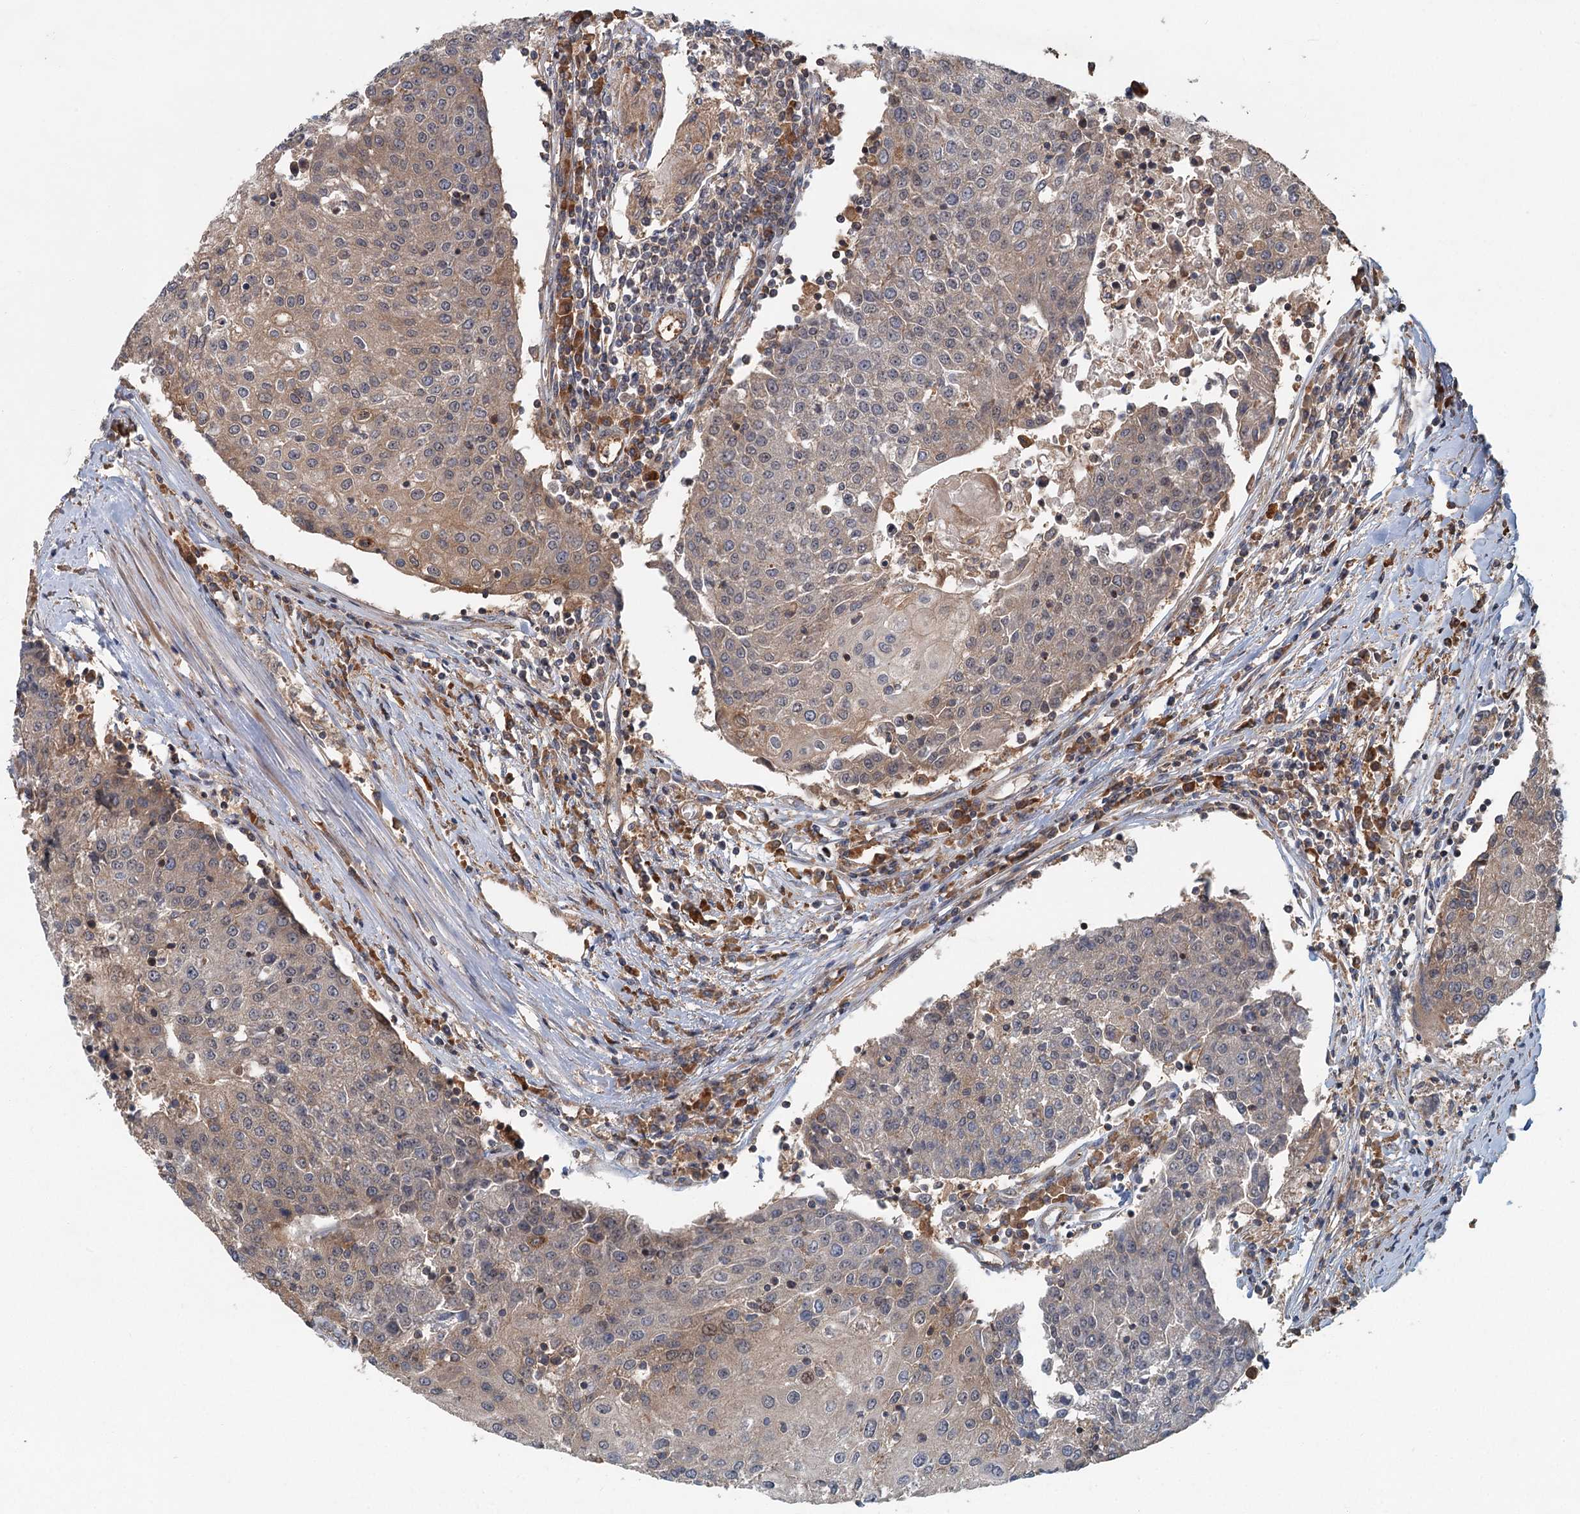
{"staining": {"intensity": "weak", "quantity": "<25%", "location": "cytoplasmic/membranous"}, "tissue": "urothelial cancer", "cell_type": "Tumor cells", "image_type": "cancer", "snomed": [{"axis": "morphology", "description": "Urothelial carcinoma, High grade"}, {"axis": "topography", "description": "Urinary bladder"}], "caption": "Immunohistochemical staining of high-grade urothelial carcinoma demonstrates no significant positivity in tumor cells. (IHC, brightfield microscopy, high magnification).", "gene": "ZNF527", "patient": {"sex": "female", "age": 85}}